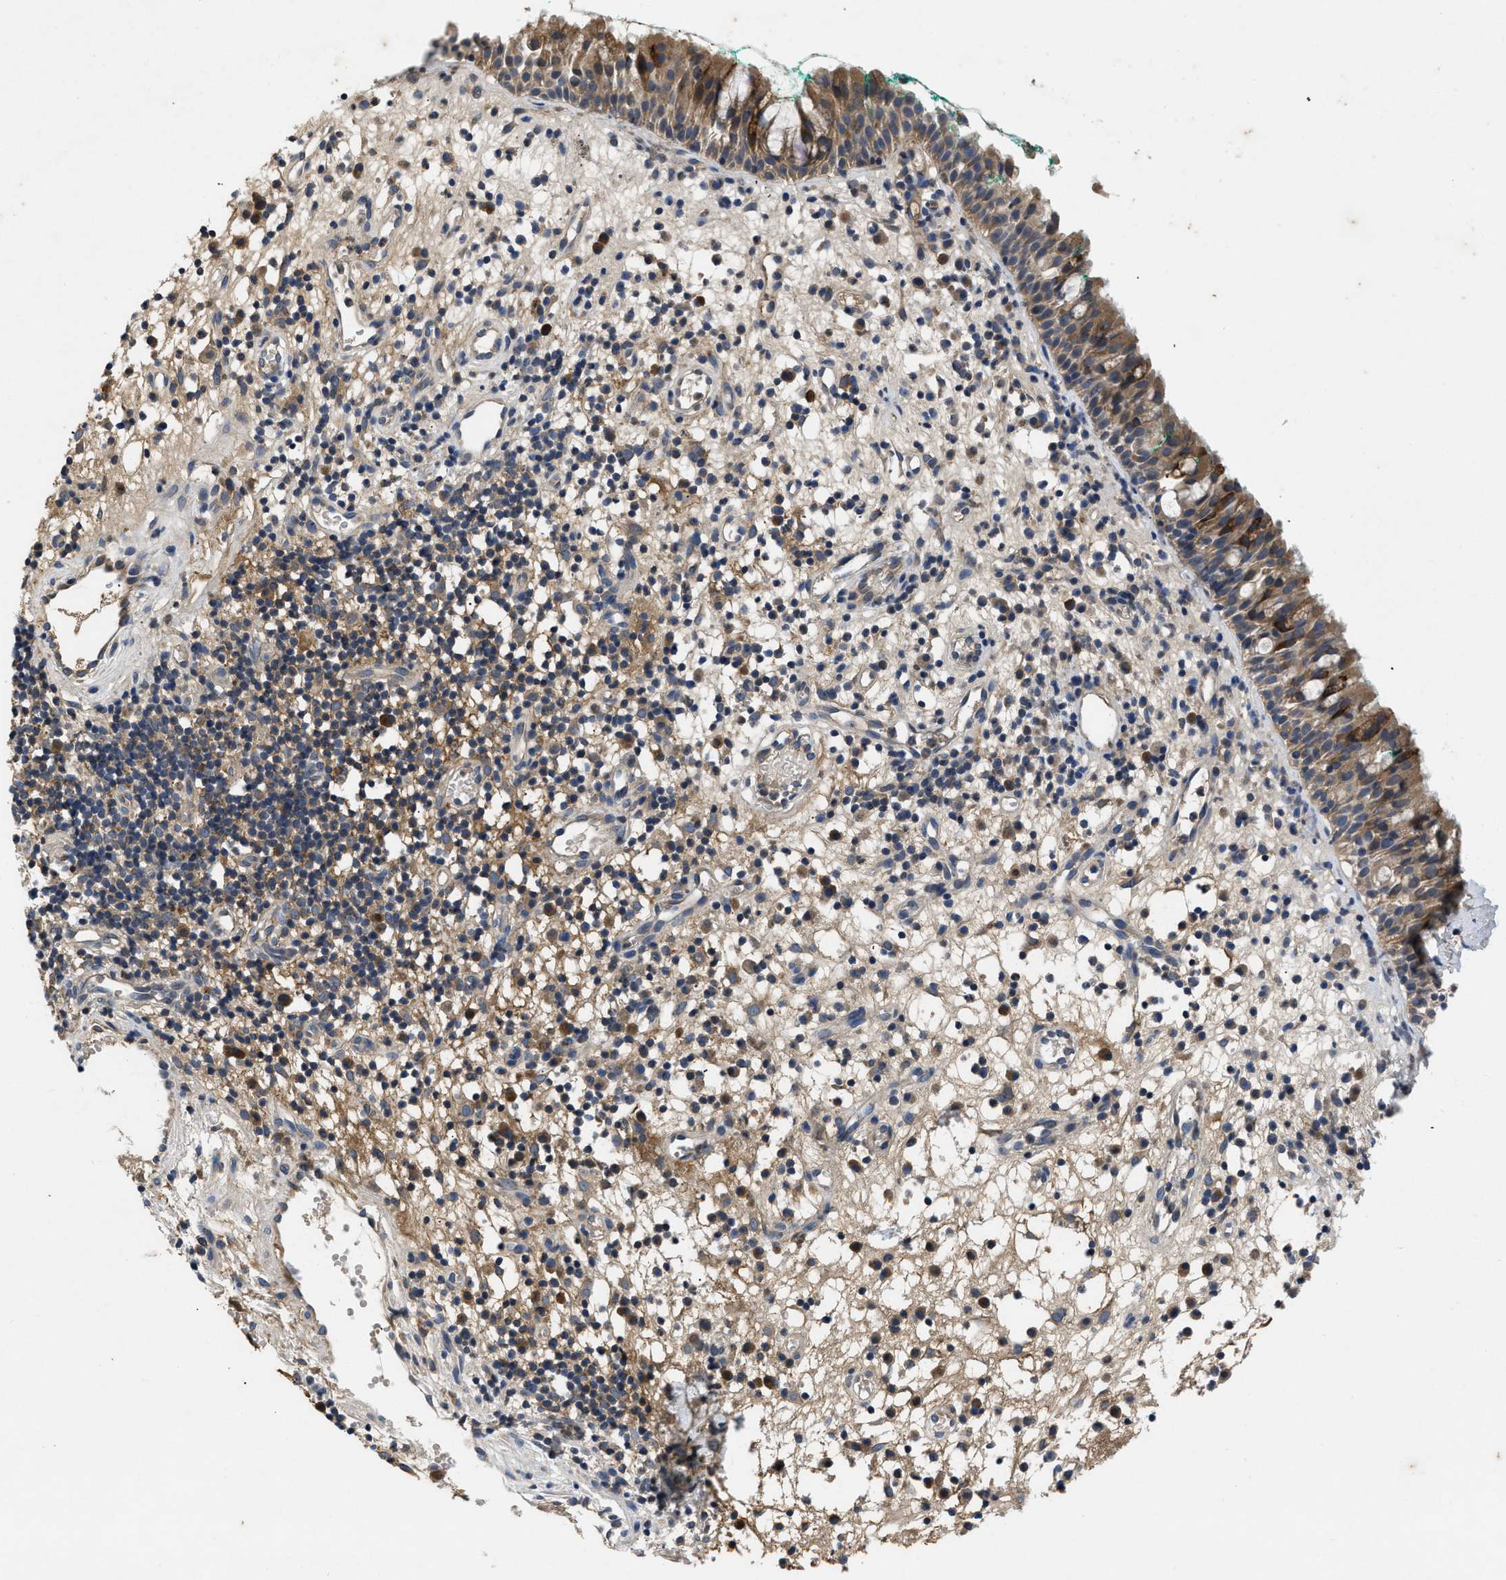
{"staining": {"intensity": "moderate", "quantity": ">75%", "location": "cytoplasmic/membranous"}, "tissue": "nasopharynx", "cell_type": "Respiratory epithelial cells", "image_type": "normal", "snomed": [{"axis": "morphology", "description": "Normal tissue, NOS"}, {"axis": "morphology", "description": "Basal cell carcinoma"}, {"axis": "topography", "description": "Cartilage tissue"}, {"axis": "topography", "description": "Nasopharynx"}, {"axis": "topography", "description": "Oral tissue"}], "caption": "Normal nasopharynx shows moderate cytoplasmic/membranous expression in approximately >75% of respiratory epithelial cells.", "gene": "VPS4A", "patient": {"sex": "female", "age": 77}}